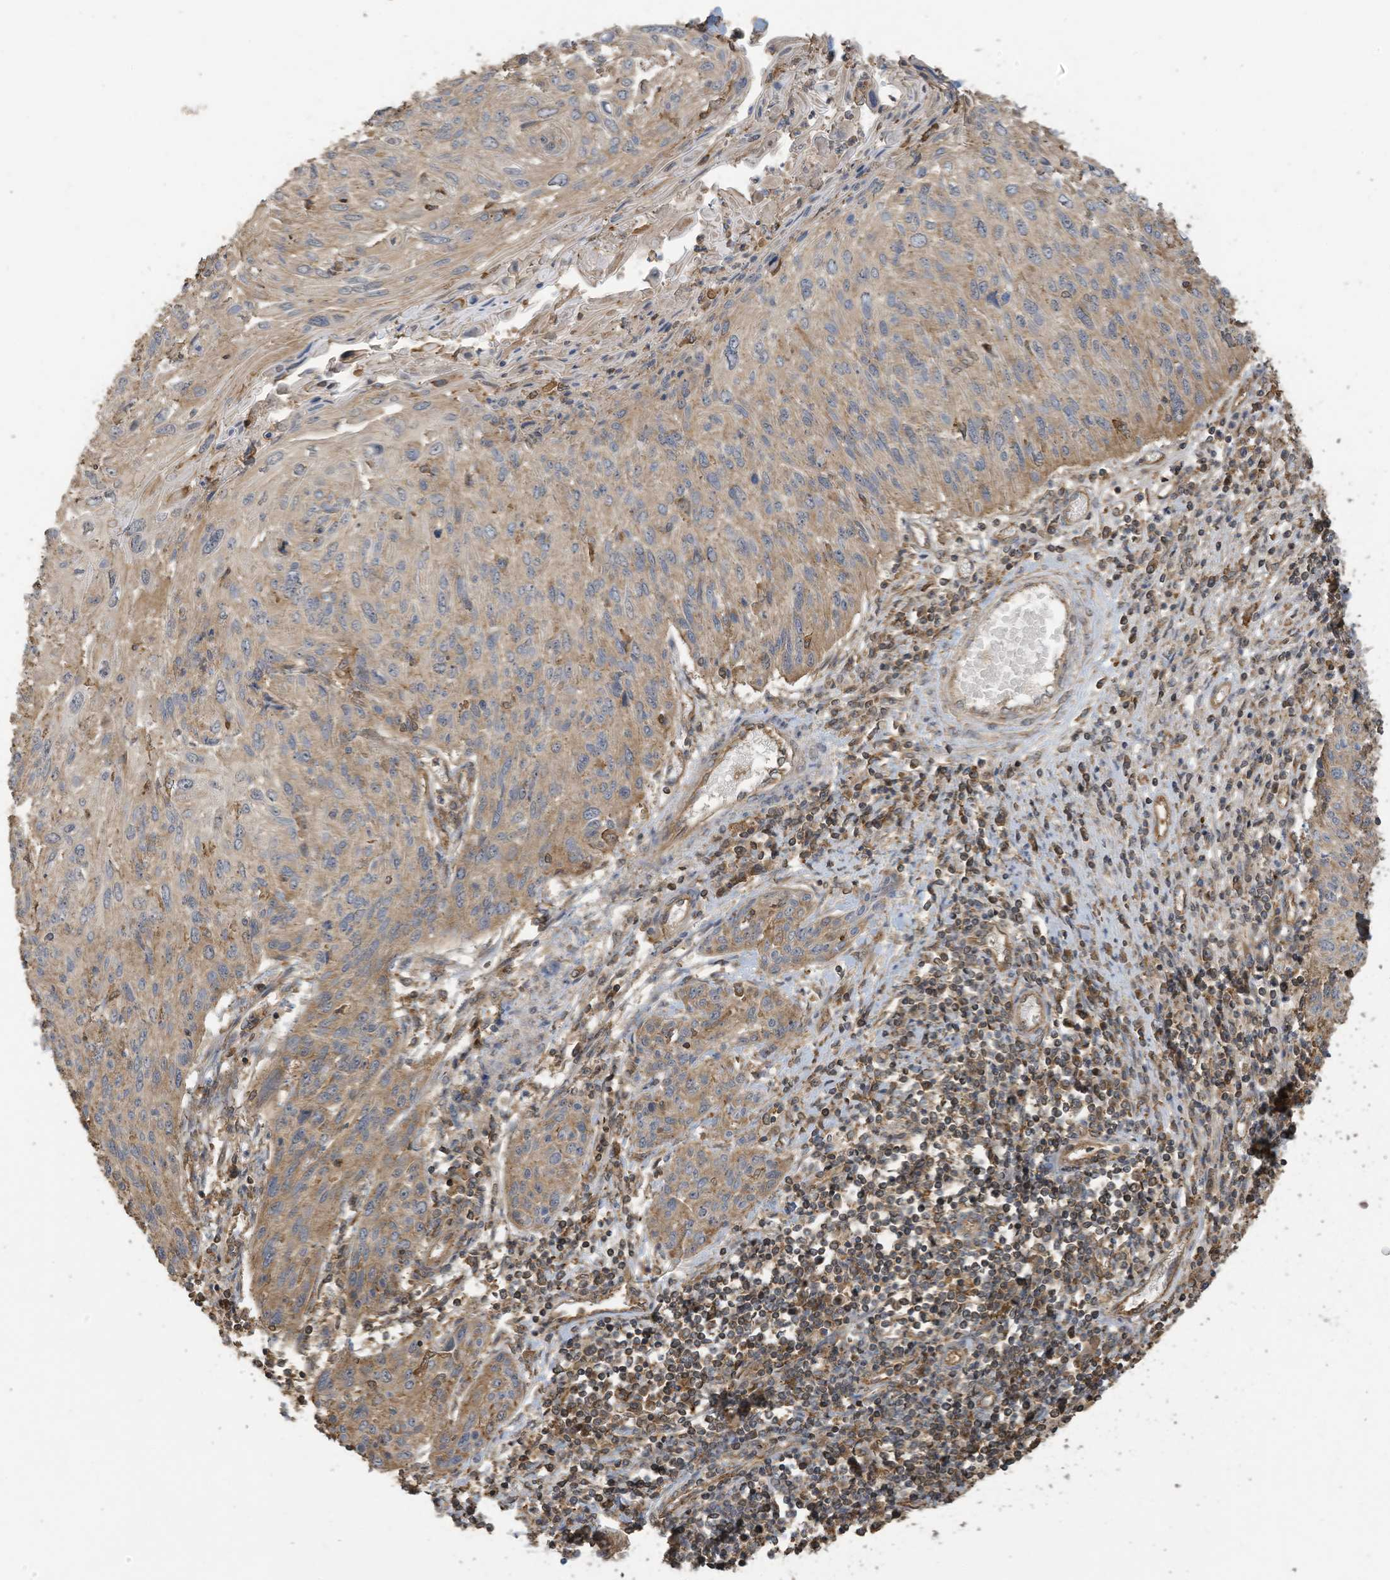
{"staining": {"intensity": "weak", "quantity": ">75%", "location": "cytoplasmic/membranous"}, "tissue": "cervical cancer", "cell_type": "Tumor cells", "image_type": "cancer", "snomed": [{"axis": "morphology", "description": "Squamous cell carcinoma, NOS"}, {"axis": "topography", "description": "Cervix"}], "caption": "IHC micrograph of squamous cell carcinoma (cervical) stained for a protein (brown), which reveals low levels of weak cytoplasmic/membranous expression in about >75% of tumor cells.", "gene": "COX10", "patient": {"sex": "female", "age": 51}}